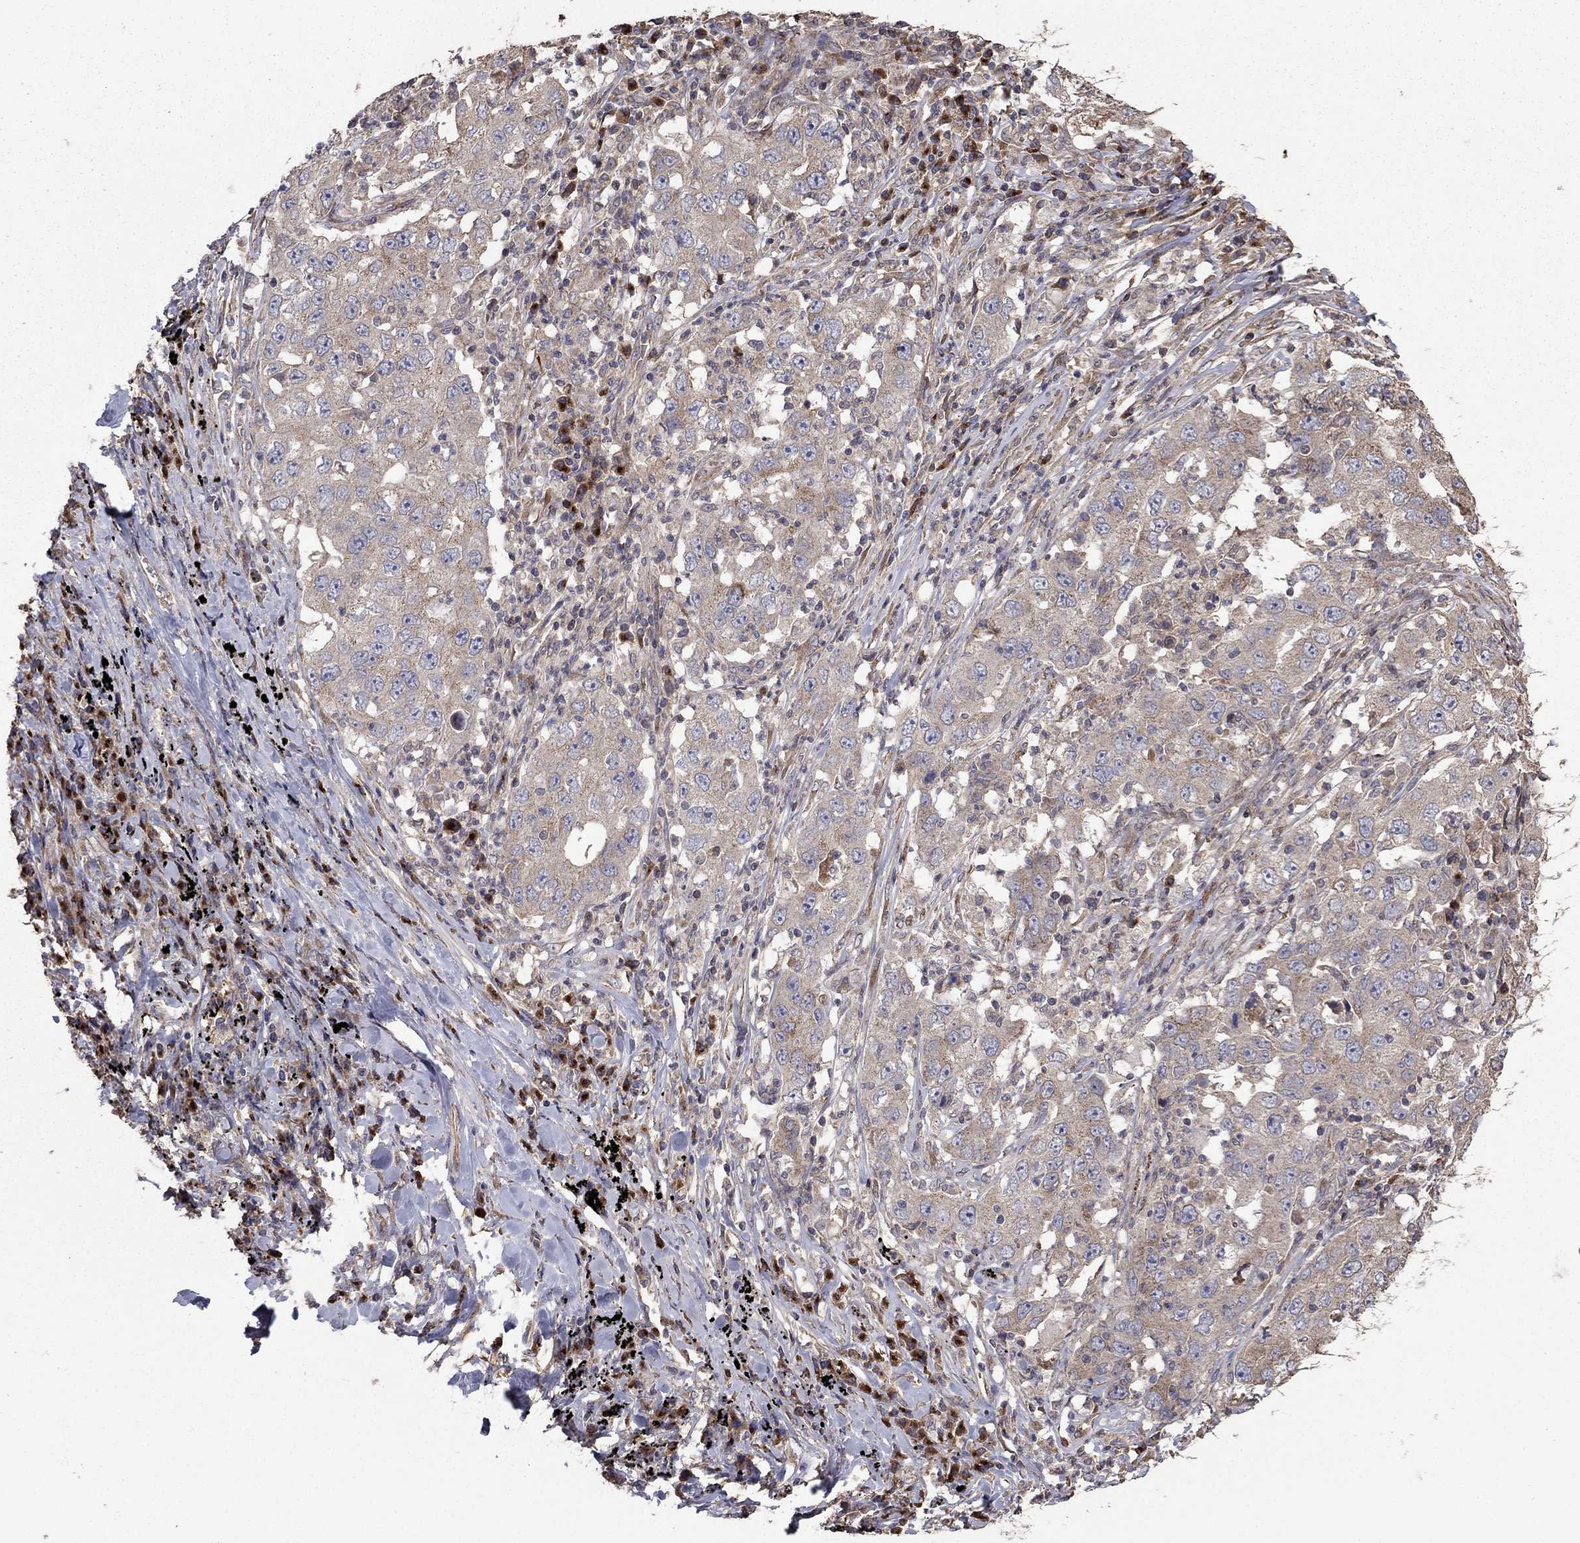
{"staining": {"intensity": "weak", "quantity": "<25%", "location": "cytoplasmic/membranous"}, "tissue": "lung cancer", "cell_type": "Tumor cells", "image_type": "cancer", "snomed": [{"axis": "morphology", "description": "Adenocarcinoma, NOS"}, {"axis": "topography", "description": "Lung"}], "caption": "An IHC micrograph of adenocarcinoma (lung) is shown. There is no staining in tumor cells of adenocarcinoma (lung).", "gene": "FLT4", "patient": {"sex": "male", "age": 73}}